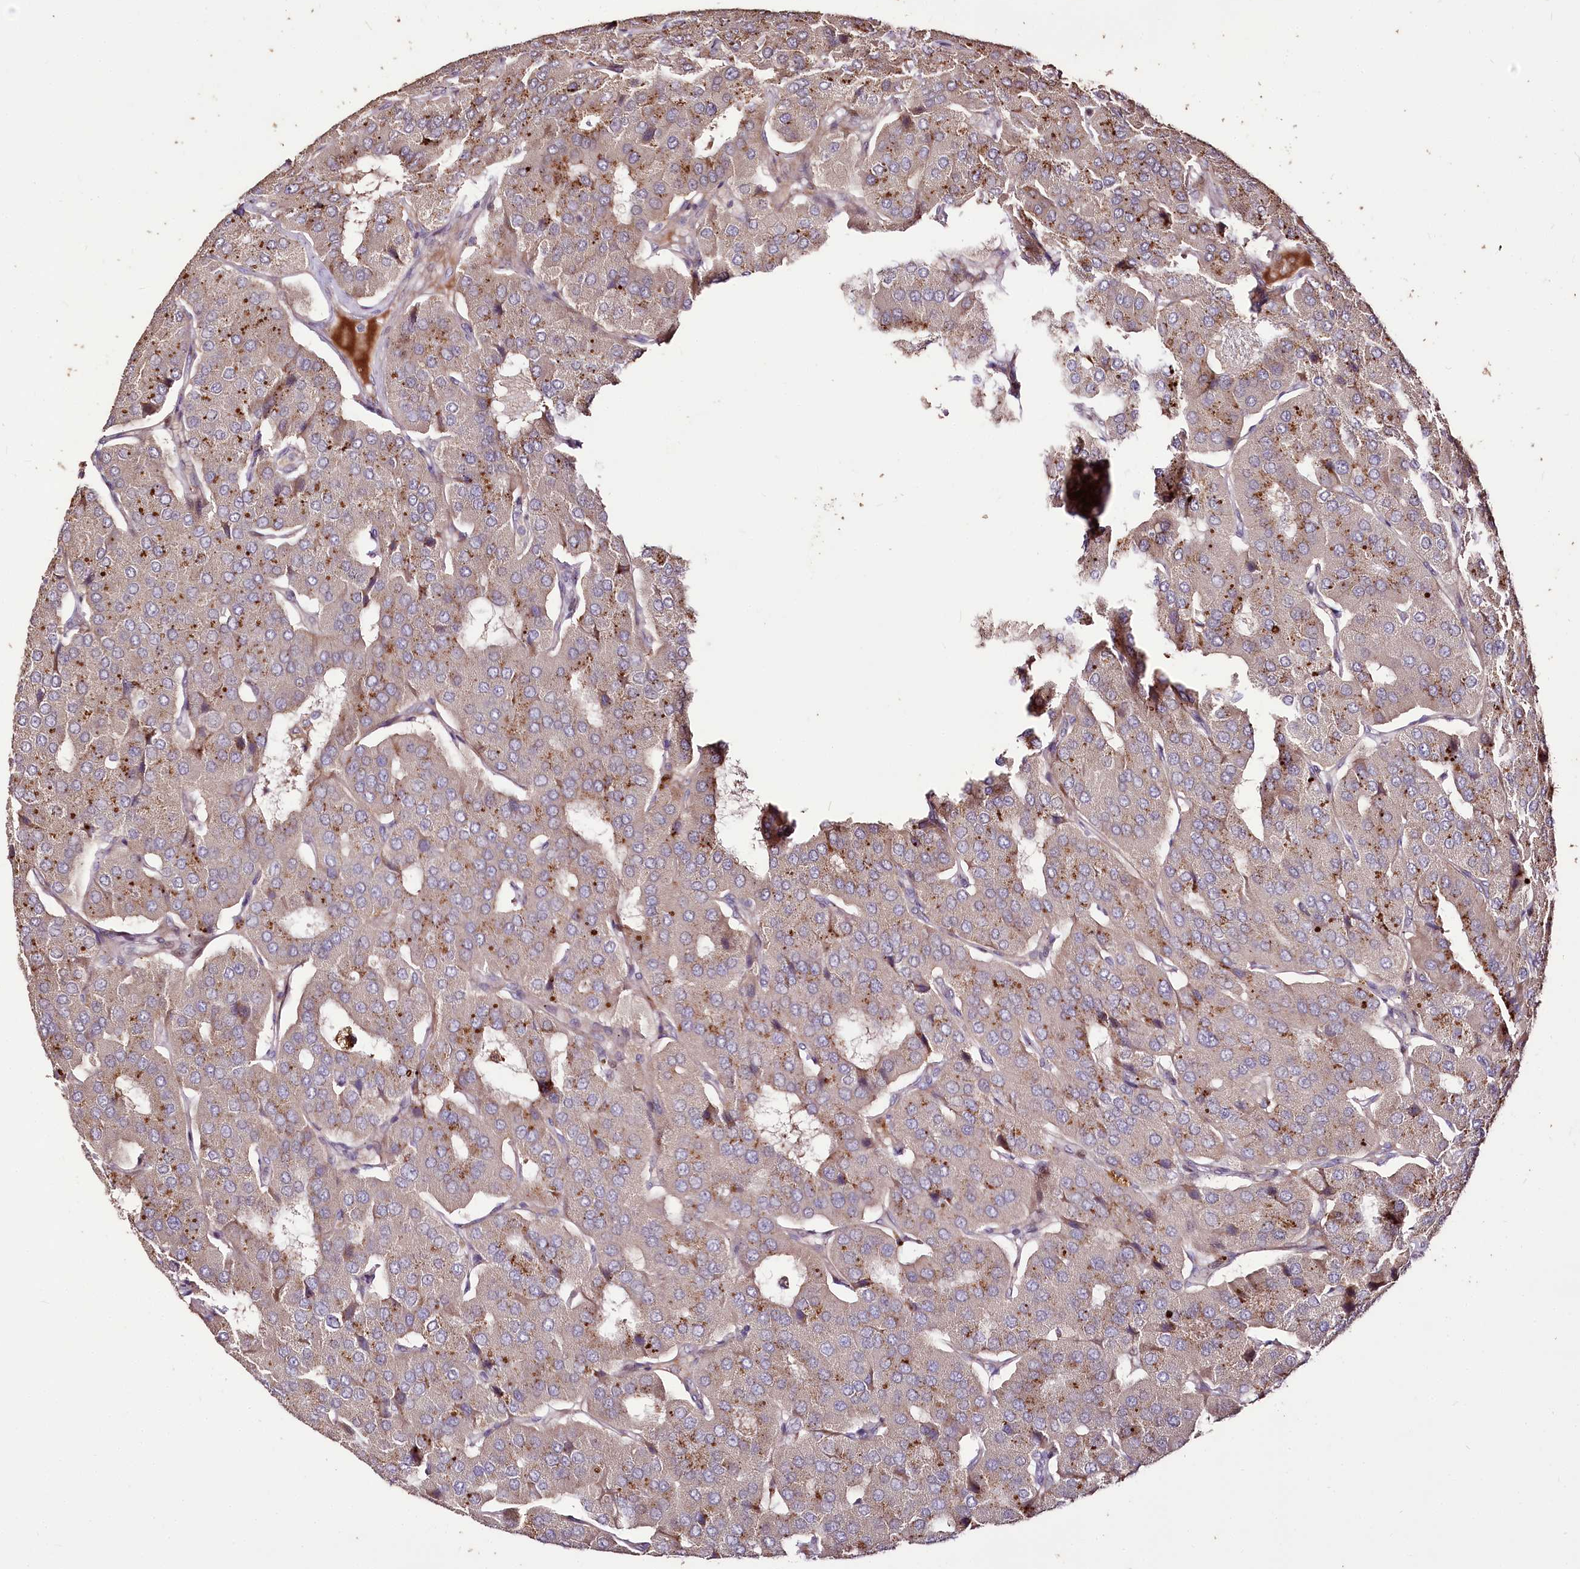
{"staining": {"intensity": "negative", "quantity": "none", "location": "none"}, "tissue": "parathyroid gland", "cell_type": "Glandular cells", "image_type": "normal", "snomed": [{"axis": "morphology", "description": "Normal tissue, NOS"}, {"axis": "morphology", "description": "Adenoma, NOS"}, {"axis": "topography", "description": "Parathyroid gland"}], "caption": "An image of parathyroid gland stained for a protein shows no brown staining in glandular cells.", "gene": "CARD19", "patient": {"sex": "female", "age": 86}}